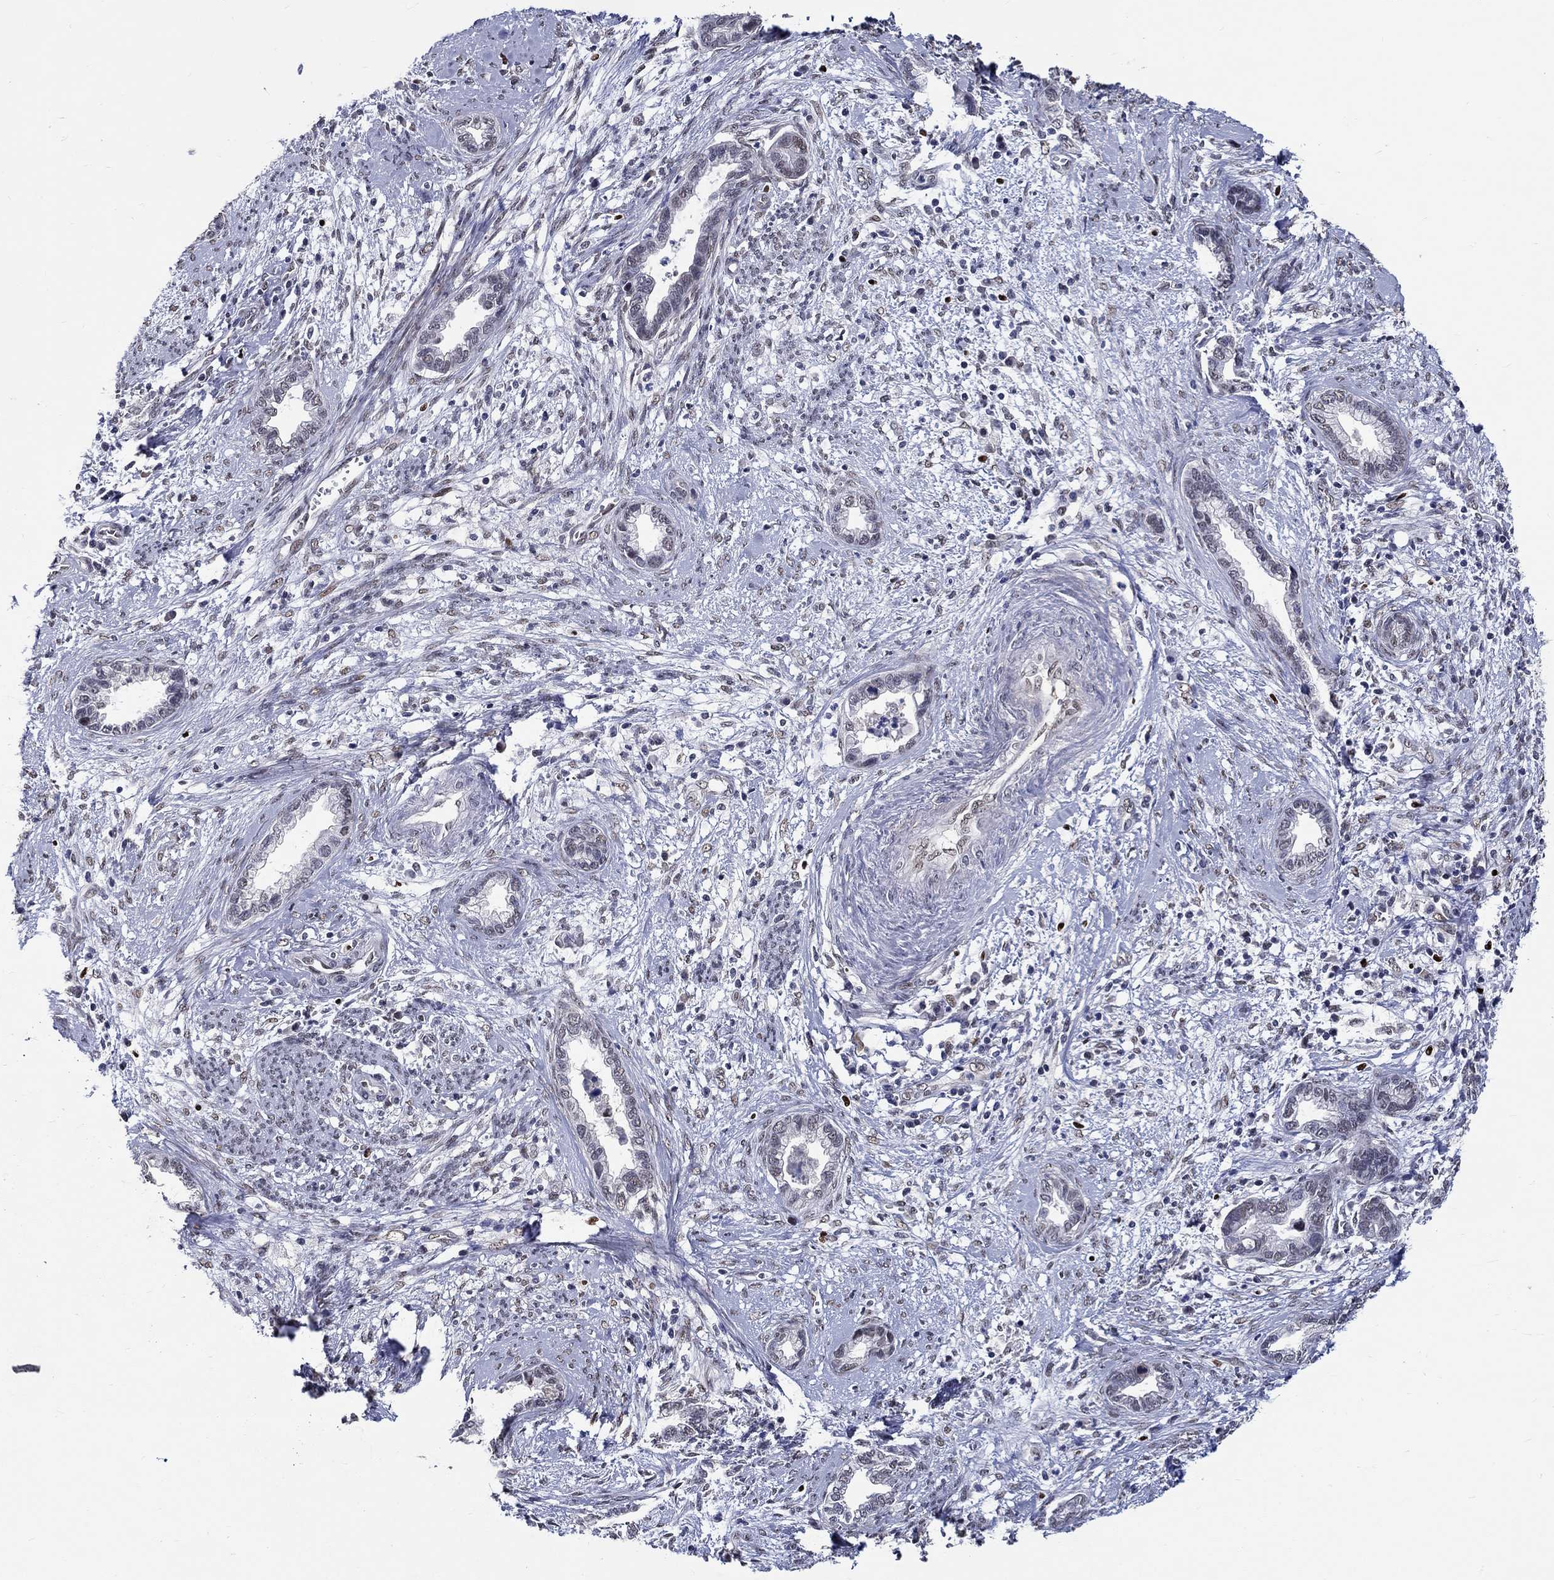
{"staining": {"intensity": "negative", "quantity": "none", "location": "none"}, "tissue": "cervical cancer", "cell_type": "Tumor cells", "image_type": "cancer", "snomed": [{"axis": "morphology", "description": "Adenocarcinoma, NOS"}, {"axis": "topography", "description": "Cervix"}], "caption": "The micrograph displays no significant expression in tumor cells of cervical adenocarcinoma.", "gene": "GATA2", "patient": {"sex": "female", "age": 62}}